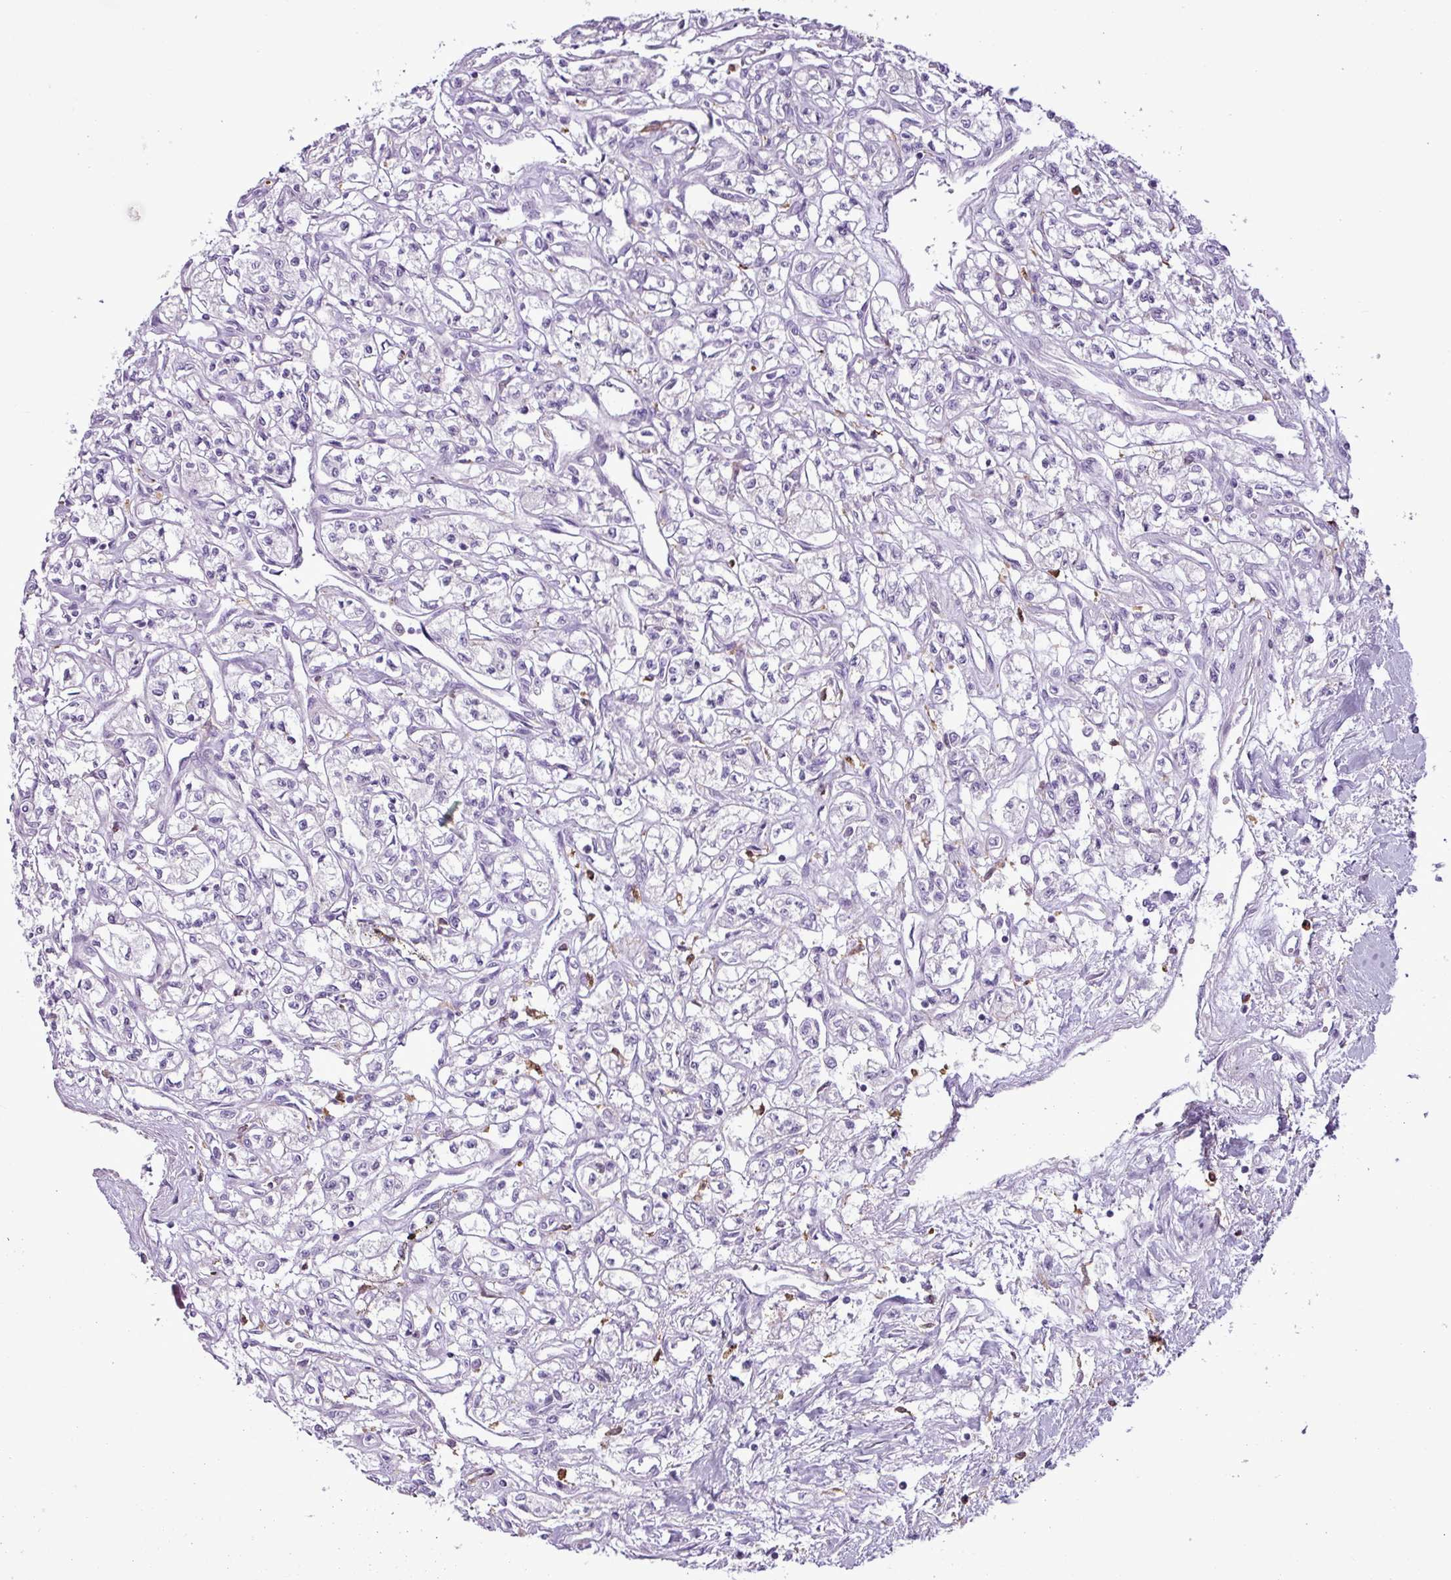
{"staining": {"intensity": "negative", "quantity": "none", "location": "none"}, "tissue": "renal cancer", "cell_type": "Tumor cells", "image_type": "cancer", "snomed": [{"axis": "morphology", "description": "Adenocarcinoma, NOS"}, {"axis": "topography", "description": "Kidney"}], "caption": "DAB (3,3'-diaminobenzidine) immunohistochemical staining of adenocarcinoma (renal) shows no significant staining in tumor cells. (DAB IHC with hematoxylin counter stain).", "gene": "TMEM200C", "patient": {"sex": "male", "age": 56}}